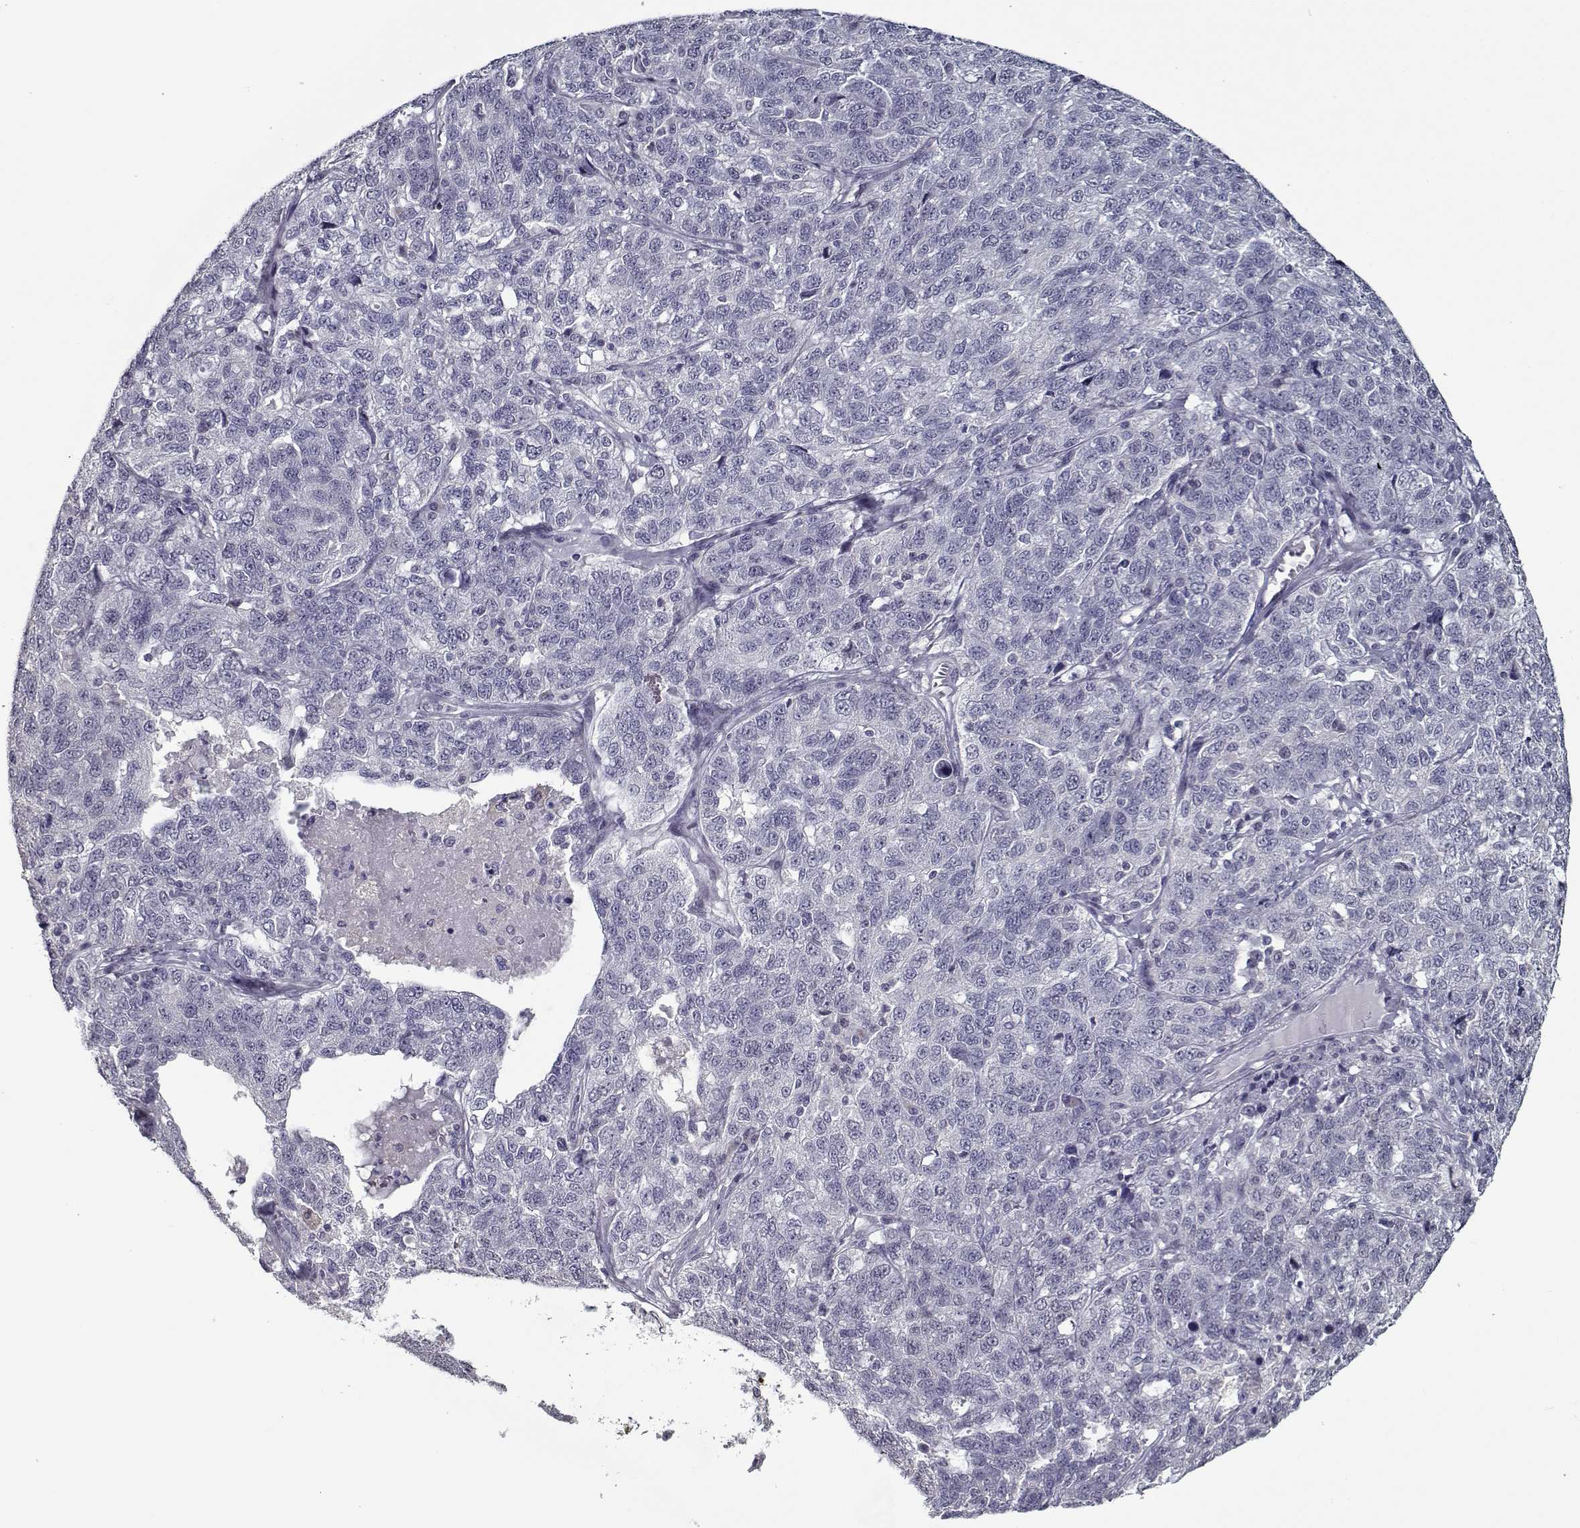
{"staining": {"intensity": "negative", "quantity": "none", "location": "none"}, "tissue": "ovarian cancer", "cell_type": "Tumor cells", "image_type": "cancer", "snomed": [{"axis": "morphology", "description": "Cystadenocarcinoma, serous, NOS"}, {"axis": "topography", "description": "Ovary"}], "caption": "A histopathology image of ovarian cancer (serous cystadenocarcinoma) stained for a protein demonstrates no brown staining in tumor cells.", "gene": "SEC16B", "patient": {"sex": "female", "age": 71}}